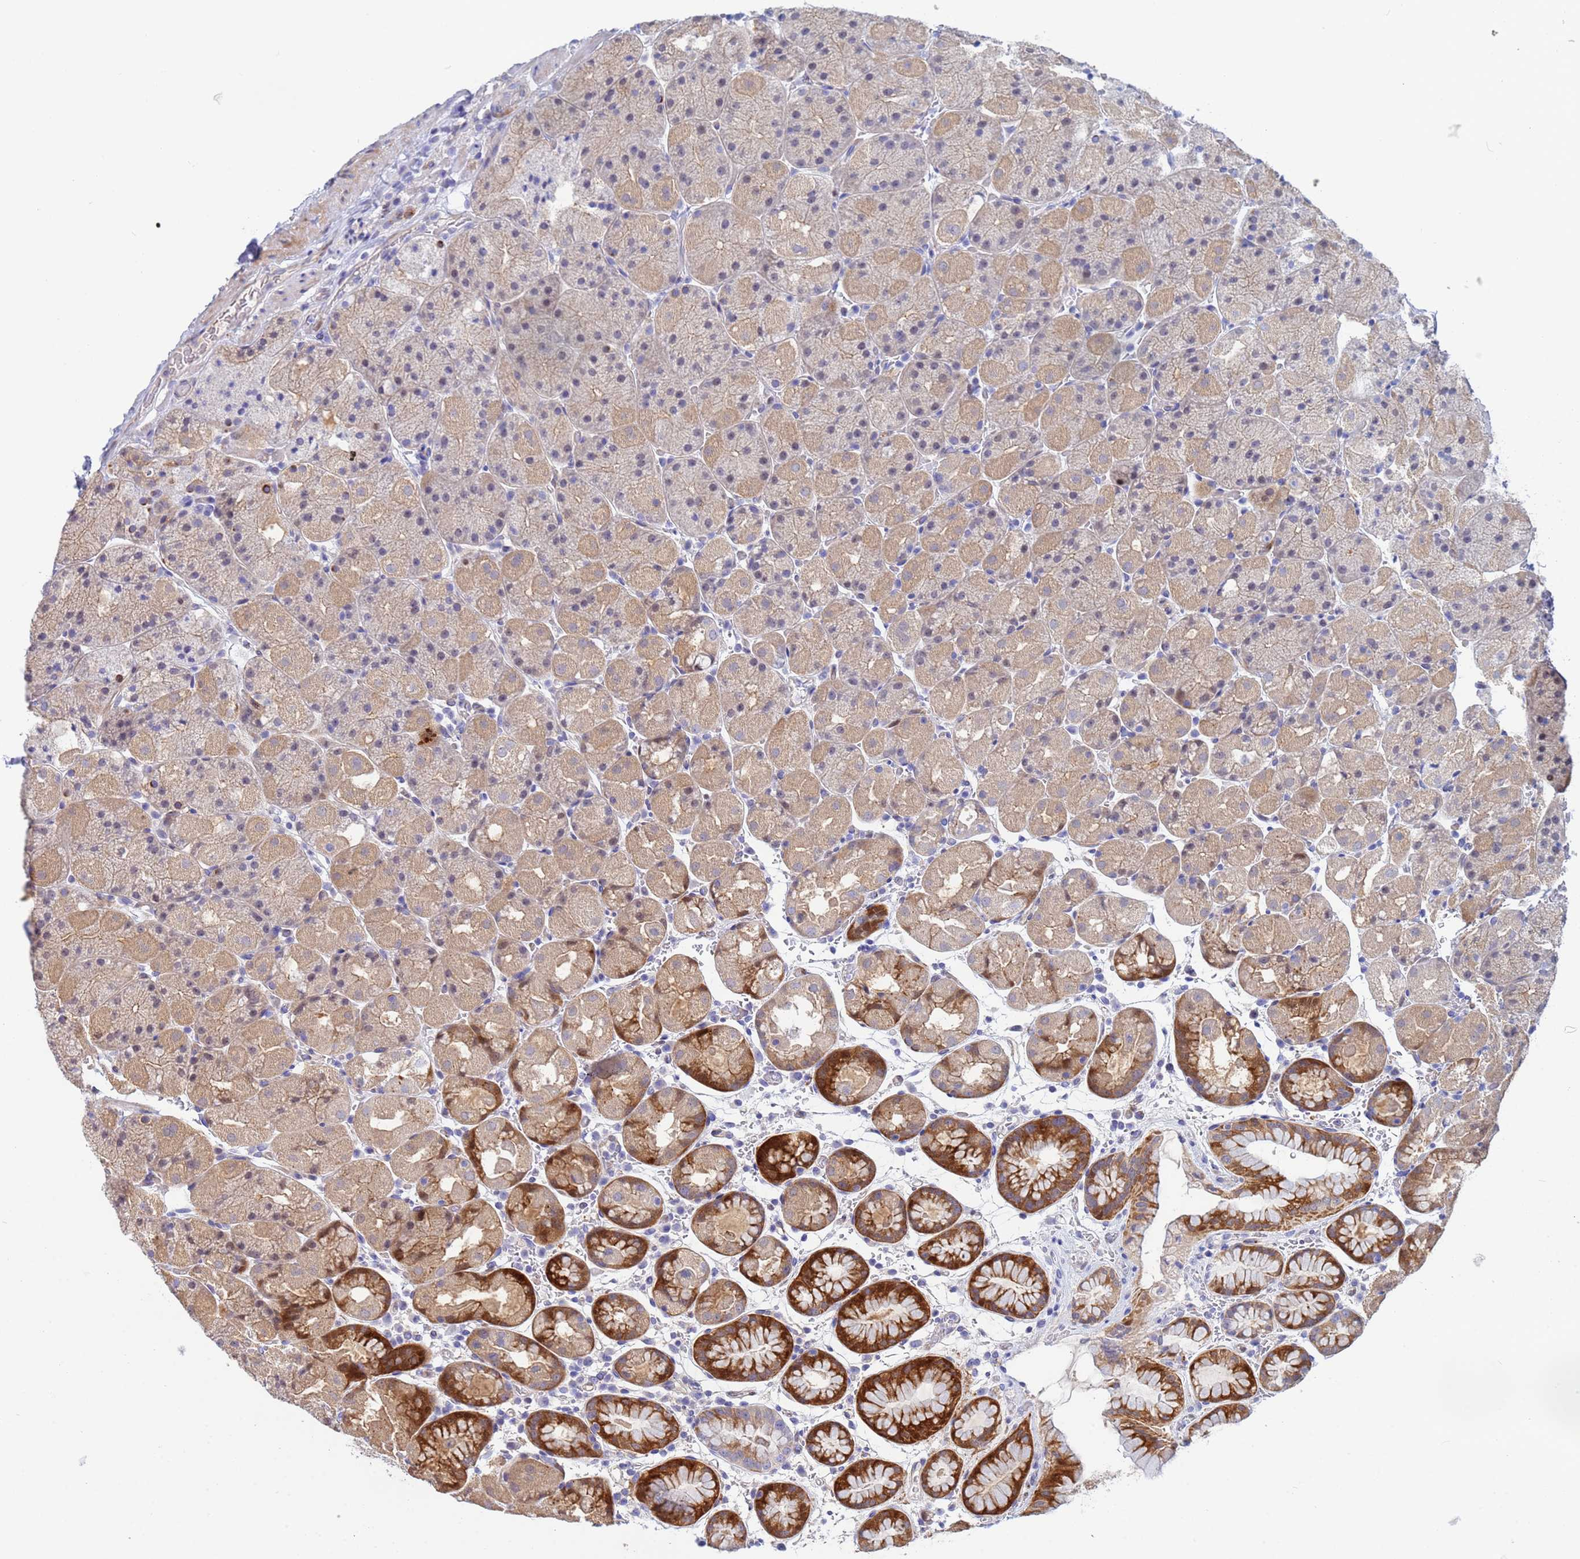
{"staining": {"intensity": "strong", "quantity": "<25%", "location": "cytoplasmic/membranous"}, "tissue": "stomach", "cell_type": "Glandular cells", "image_type": "normal", "snomed": [{"axis": "morphology", "description": "Normal tissue, NOS"}, {"axis": "topography", "description": "Stomach, upper"}, {"axis": "topography", "description": "Stomach, lower"}], "caption": "High-magnification brightfield microscopy of benign stomach stained with DAB (3,3'-diaminobenzidine) (brown) and counterstained with hematoxylin (blue). glandular cells exhibit strong cytoplasmic/membranous expression is identified in about<25% of cells.", "gene": "PPP6R1", "patient": {"sex": "male", "age": 67}}